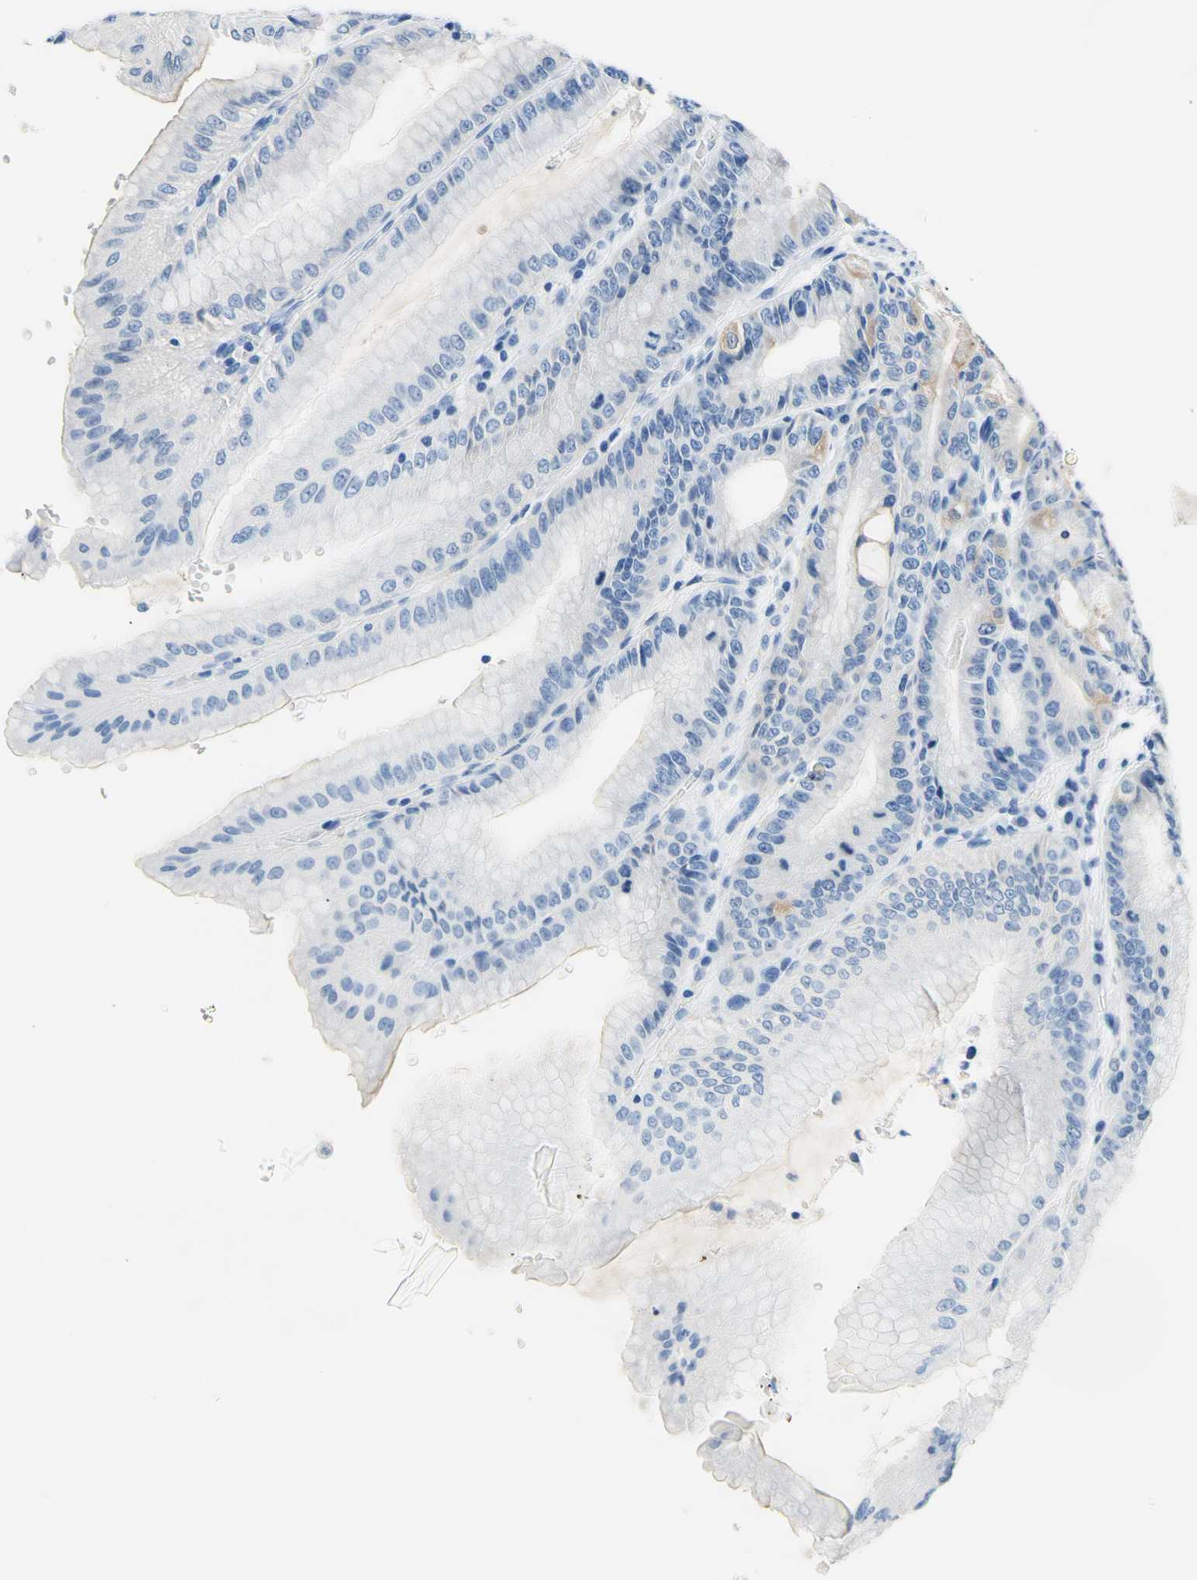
{"staining": {"intensity": "weak", "quantity": "25%-75%", "location": "cytoplasmic/membranous"}, "tissue": "stomach", "cell_type": "Glandular cells", "image_type": "normal", "snomed": [{"axis": "morphology", "description": "Normal tissue, NOS"}, {"axis": "topography", "description": "Stomach, lower"}], "caption": "This is a photomicrograph of IHC staining of normal stomach, which shows weak positivity in the cytoplasmic/membranous of glandular cells.", "gene": "HPCA", "patient": {"sex": "male", "age": 71}}